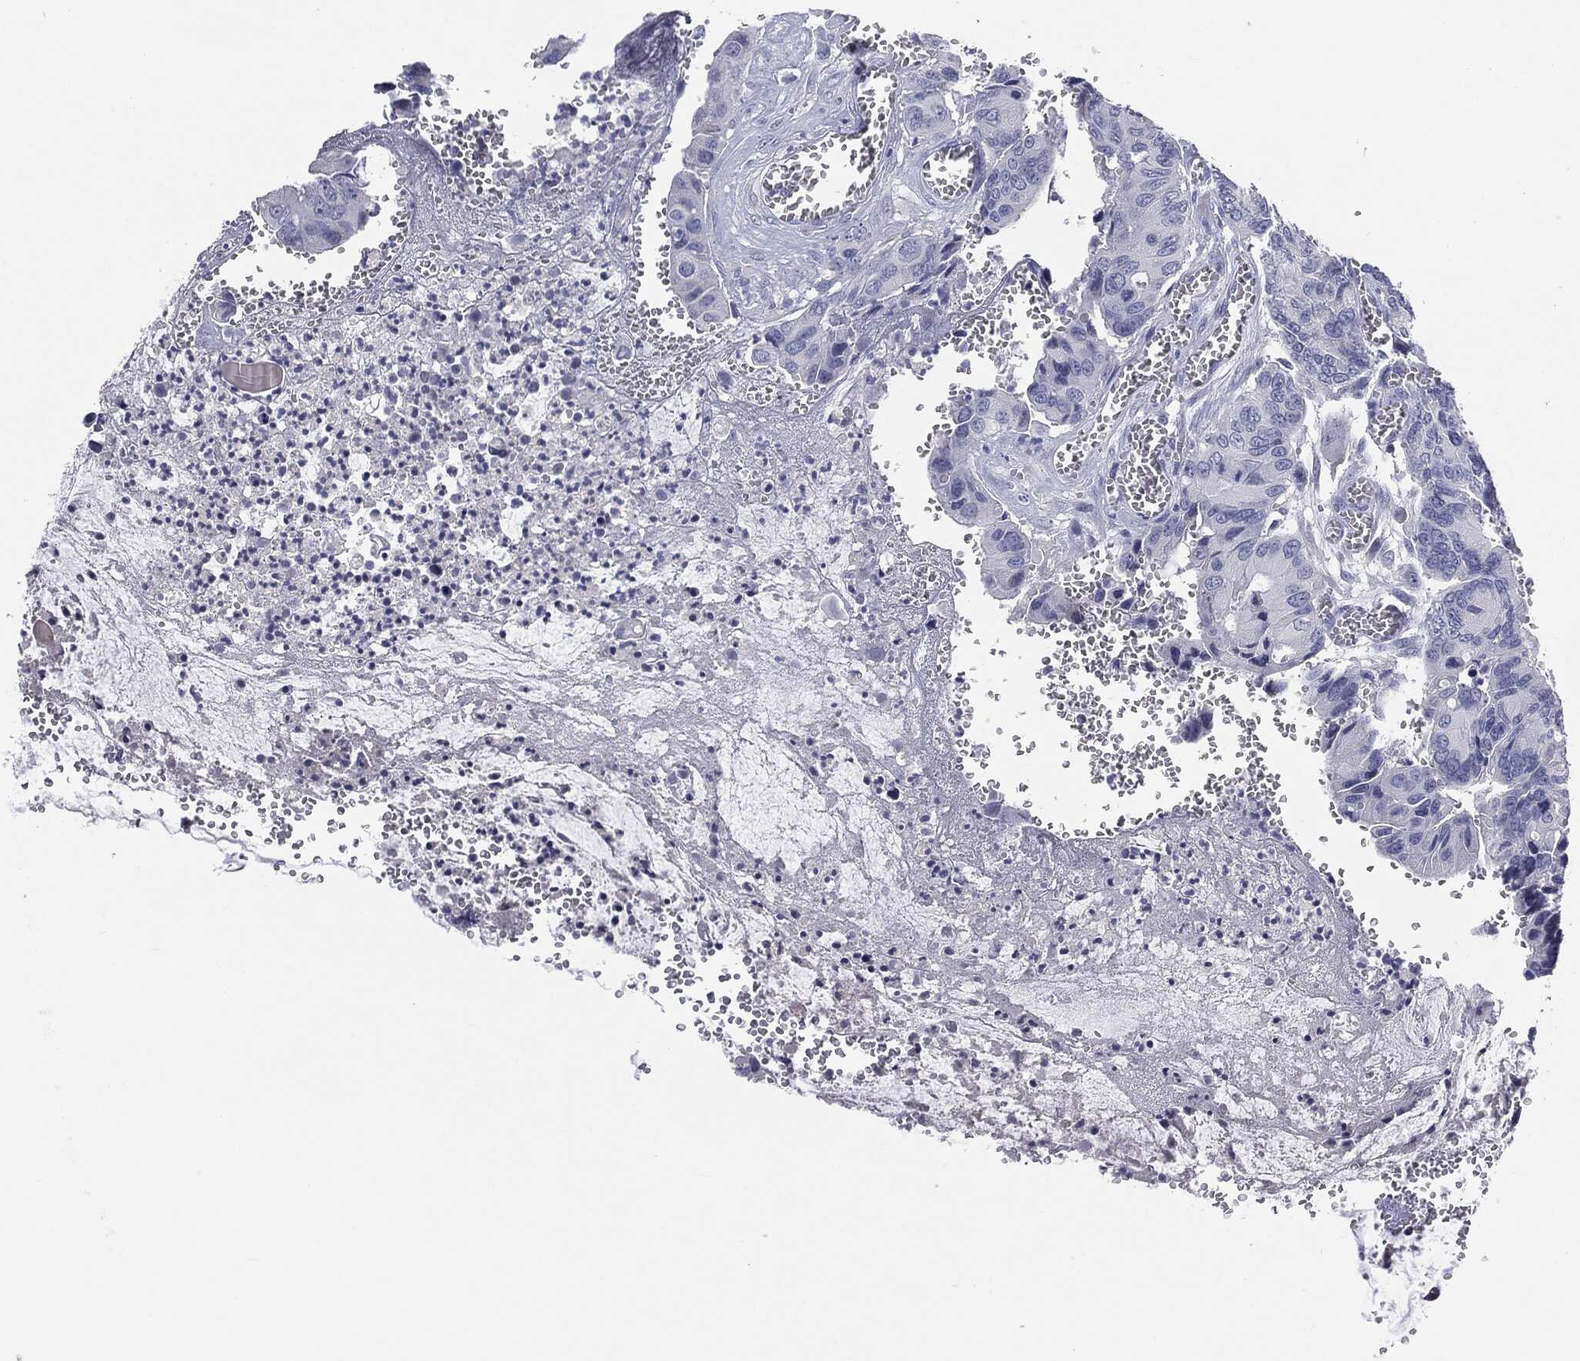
{"staining": {"intensity": "negative", "quantity": "none", "location": "none"}, "tissue": "colorectal cancer", "cell_type": "Tumor cells", "image_type": "cancer", "snomed": [{"axis": "morphology", "description": "Adenocarcinoma, NOS"}, {"axis": "topography", "description": "Colon"}], "caption": "Tumor cells show no significant expression in colorectal cancer (adenocarcinoma).", "gene": "CGB1", "patient": {"sex": "female", "age": 78}}